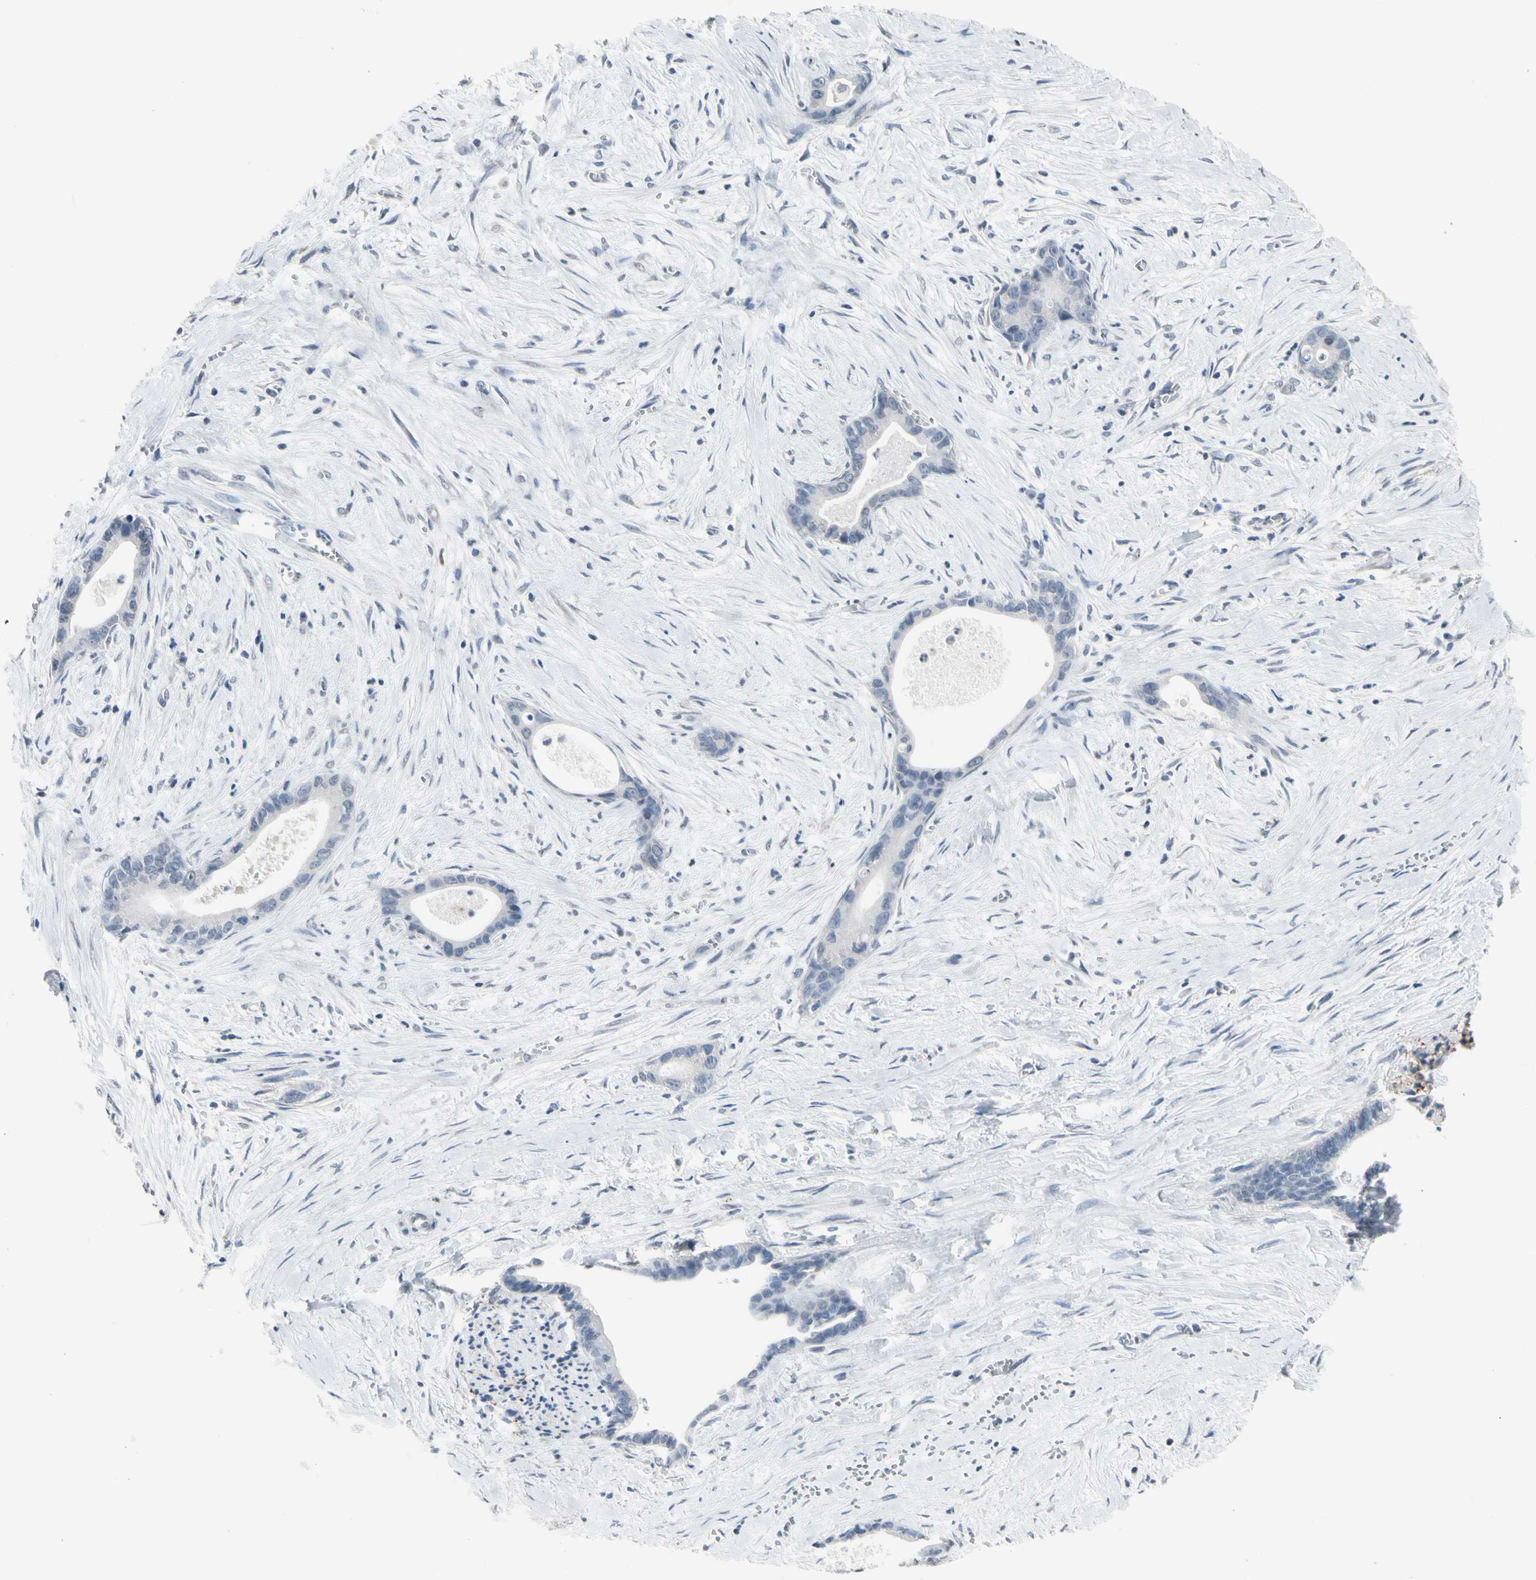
{"staining": {"intensity": "negative", "quantity": "none", "location": "none"}, "tissue": "liver cancer", "cell_type": "Tumor cells", "image_type": "cancer", "snomed": [{"axis": "morphology", "description": "Cholangiocarcinoma"}, {"axis": "topography", "description": "Liver"}], "caption": "An IHC micrograph of liver cancer (cholangiocarcinoma) is shown. There is no staining in tumor cells of liver cancer (cholangiocarcinoma).", "gene": "SV2A", "patient": {"sex": "female", "age": 55}}